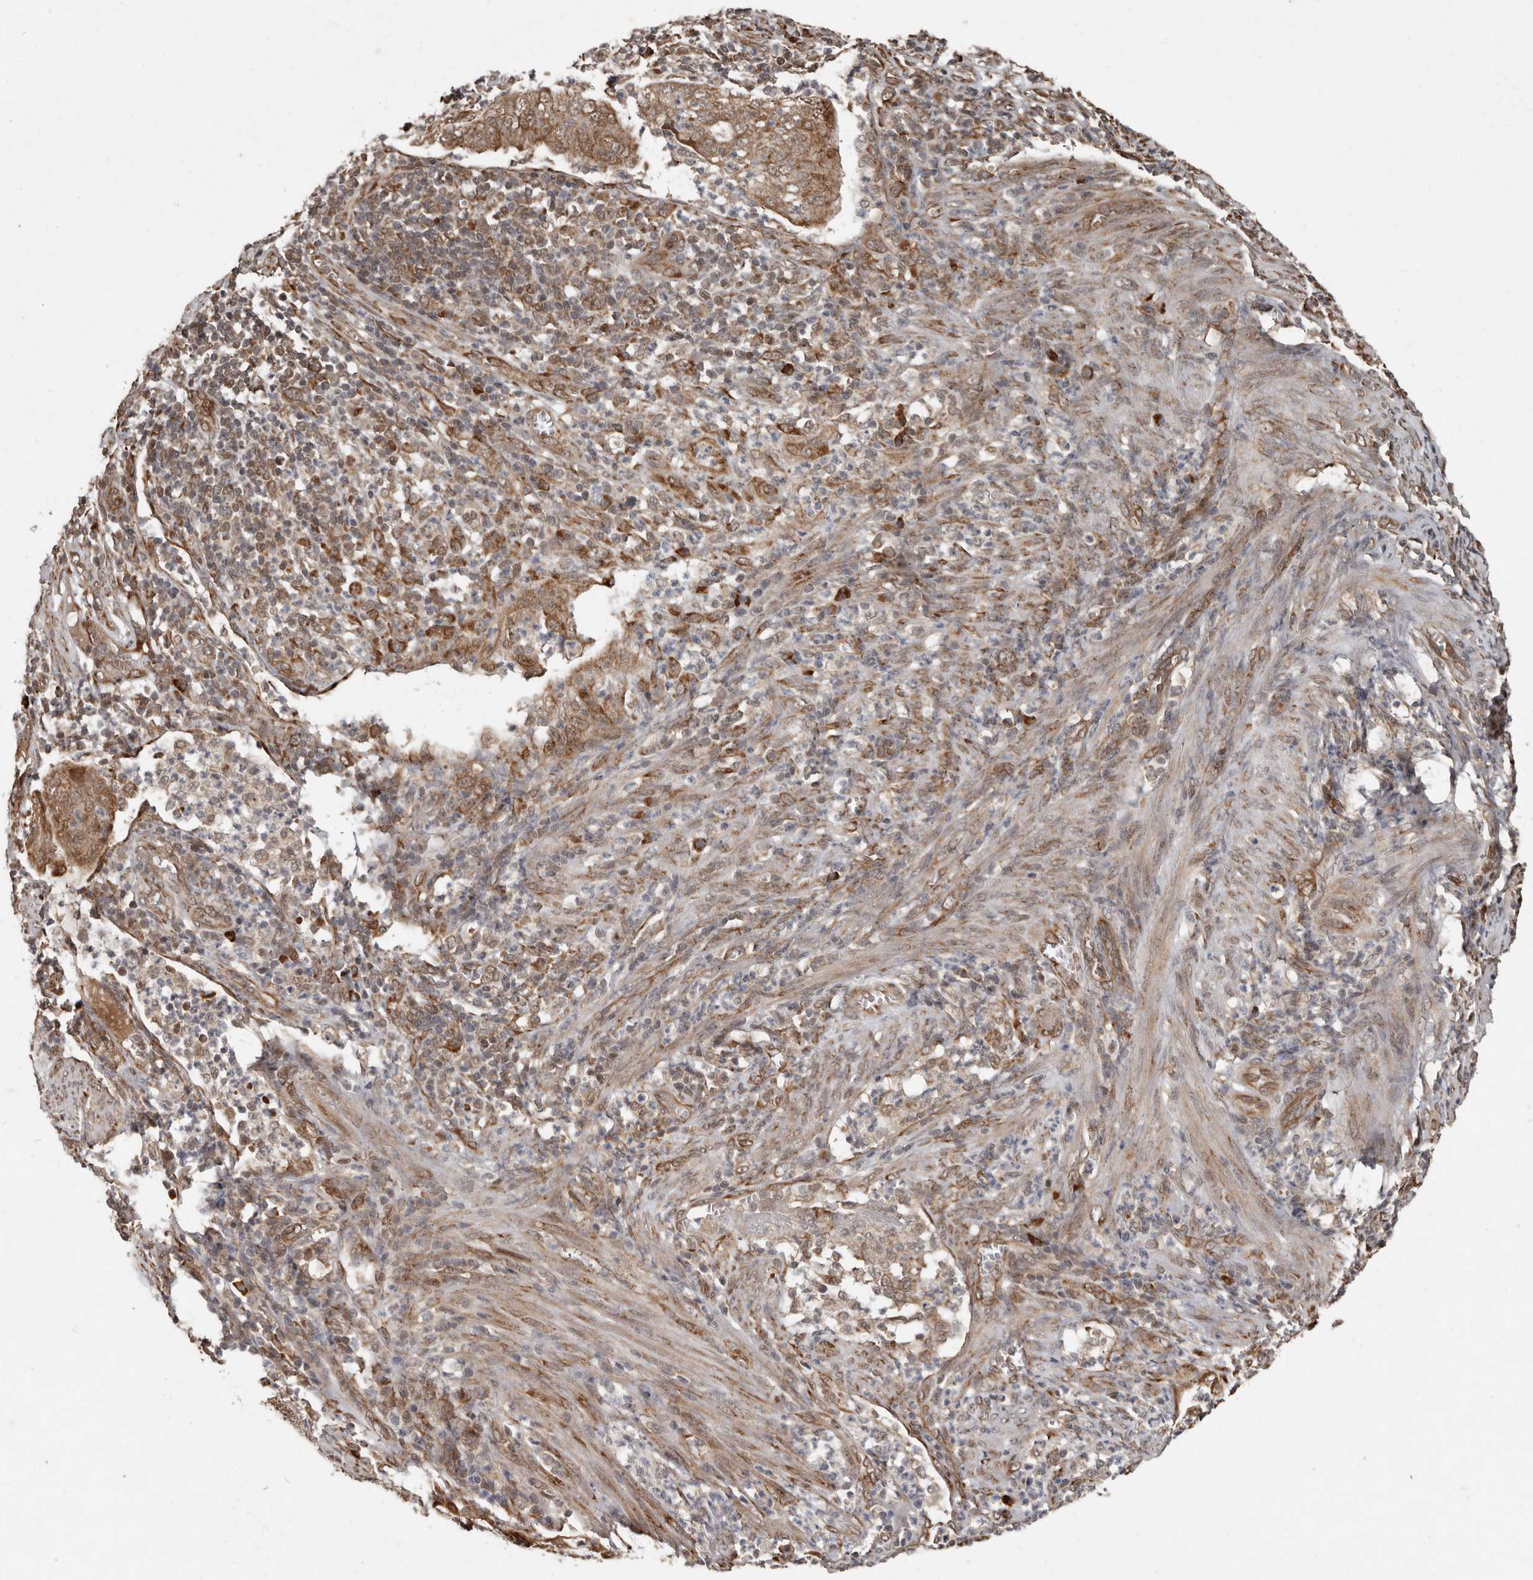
{"staining": {"intensity": "moderate", "quantity": ">75%", "location": "cytoplasmic/membranous"}, "tissue": "endometrial cancer", "cell_type": "Tumor cells", "image_type": "cancer", "snomed": [{"axis": "morphology", "description": "Adenocarcinoma, NOS"}, {"axis": "topography", "description": "Endometrium"}], "caption": "A brown stain shows moderate cytoplasmic/membranous expression of a protein in endometrial cancer (adenocarcinoma) tumor cells. (IHC, brightfield microscopy, high magnification).", "gene": "LRGUK", "patient": {"sex": "female", "age": 51}}